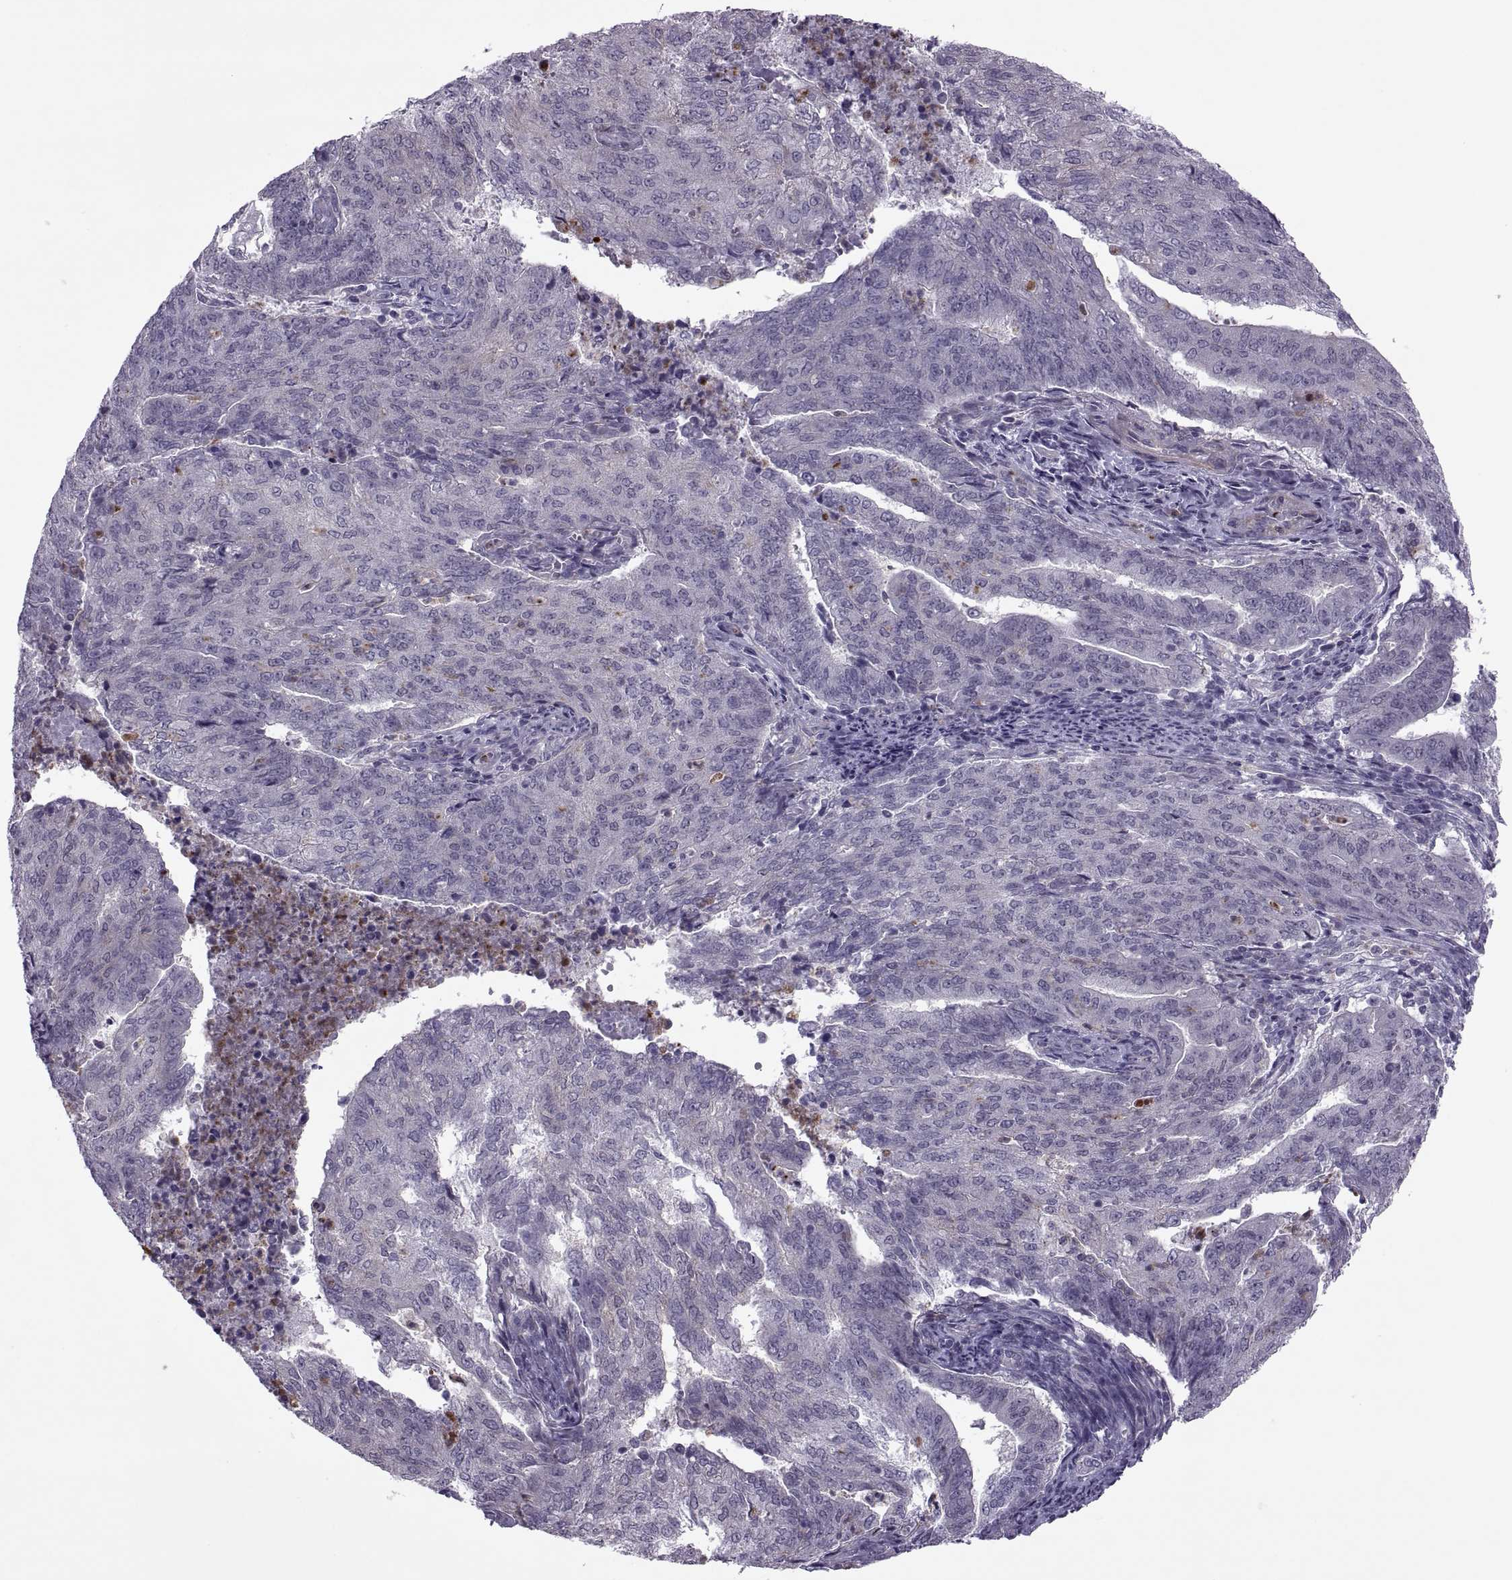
{"staining": {"intensity": "negative", "quantity": "none", "location": "none"}, "tissue": "endometrial cancer", "cell_type": "Tumor cells", "image_type": "cancer", "snomed": [{"axis": "morphology", "description": "Adenocarcinoma, NOS"}, {"axis": "topography", "description": "Endometrium"}], "caption": "High magnification brightfield microscopy of endometrial cancer (adenocarcinoma) stained with DAB (brown) and counterstained with hematoxylin (blue): tumor cells show no significant staining.", "gene": "ODF3", "patient": {"sex": "female", "age": 82}}